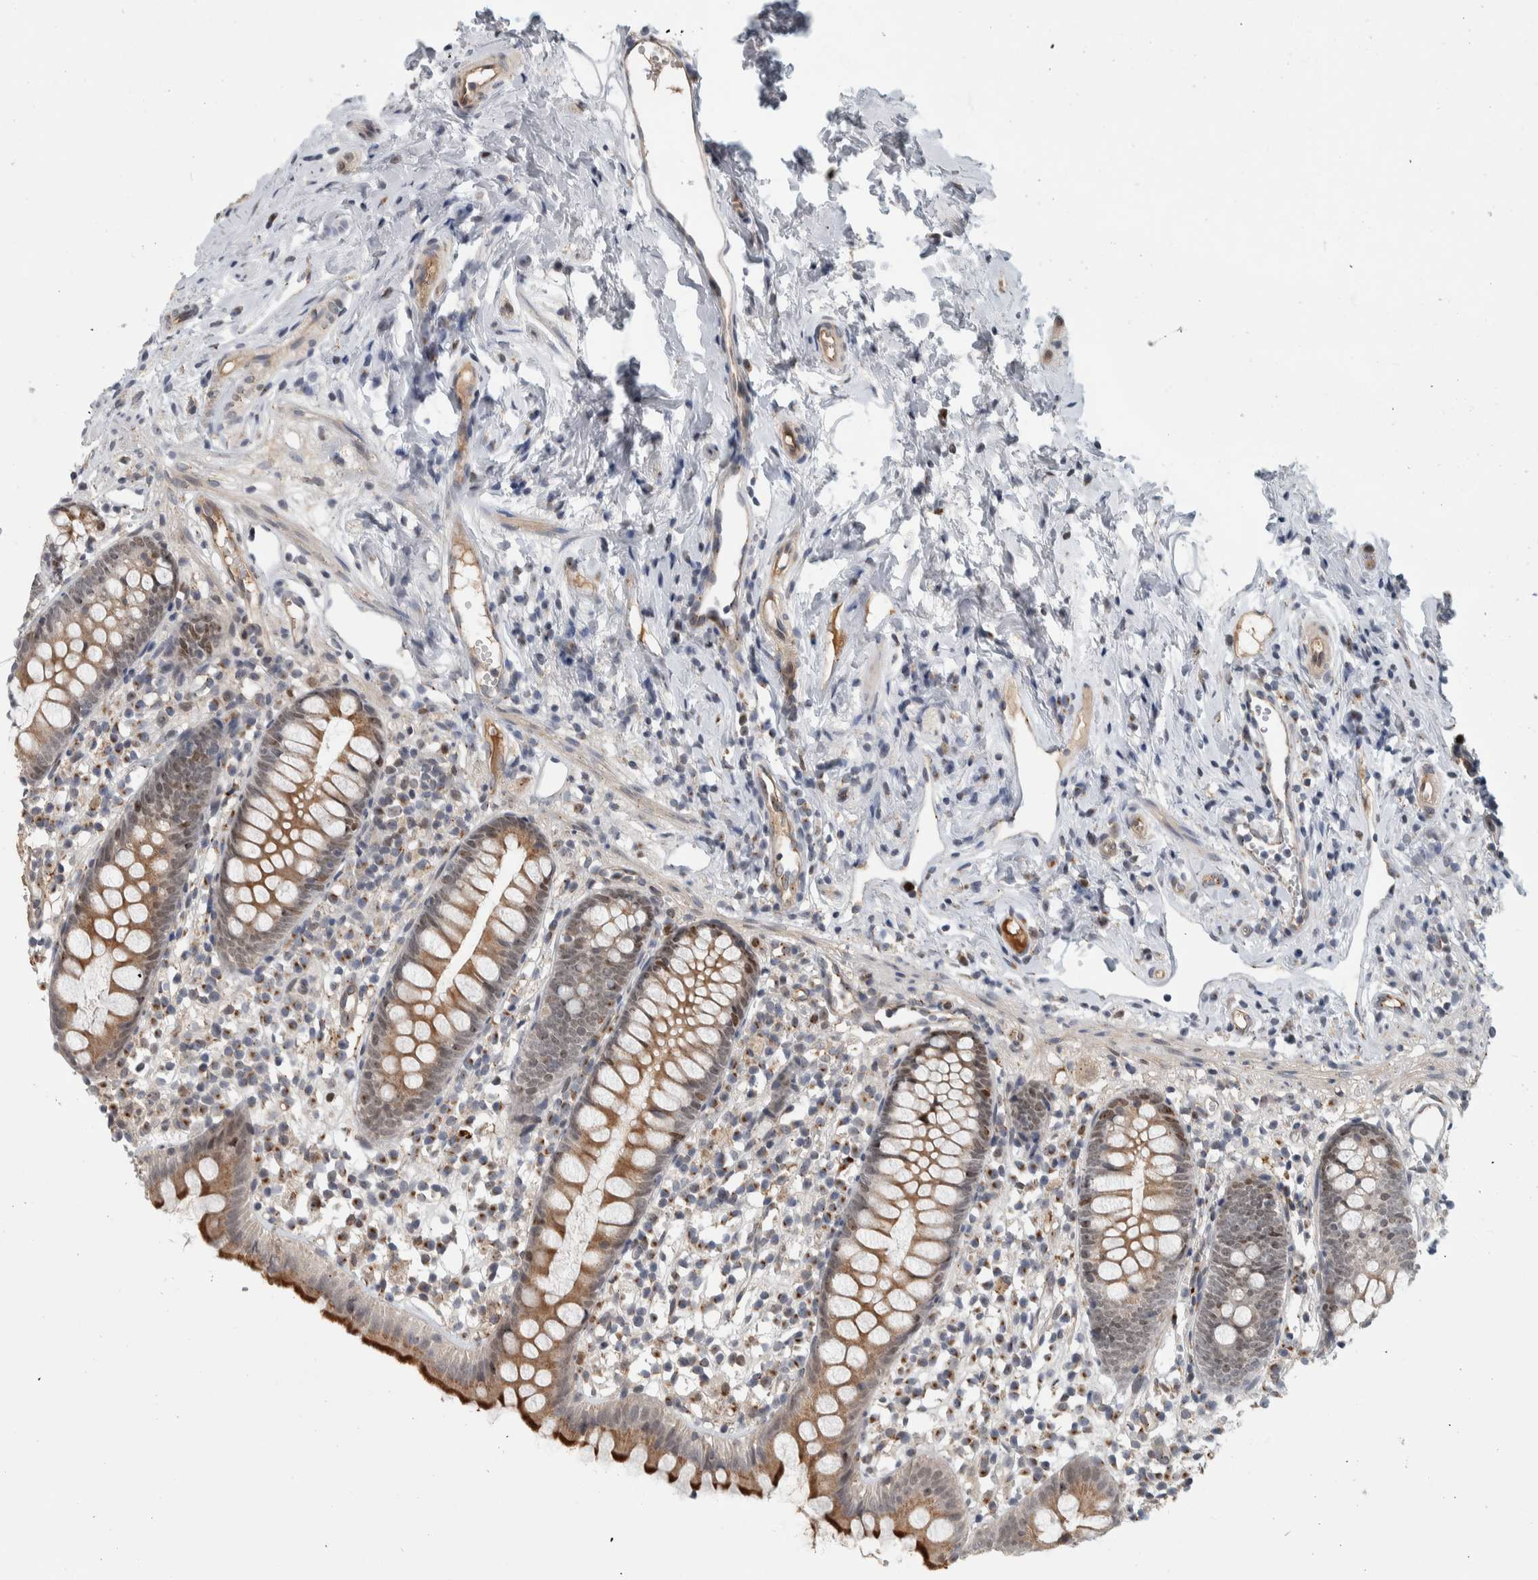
{"staining": {"intensity": "moderate", "quantity": ">75%", "location": "cytoplasmic/membranous,nuclear"}, "tissue": "appendix", "cell_type": "Glandular cells", "image_type": "normal", "snomed": [{"axis": "morphology", "description": "Normal tissue, NOS"}, {"axis": "topography", "description": "Appendix"}], "caption": "Appendix stained with DAB (3,3'-diaminobenzidine) IHC reveals medium levels of moderate cytoplasmic/membranous,nuclear staining in about >75% of glandular cells. The staining was performed using DAB (3,3'-diaminobenzidine), with brown indicating positive protein expression. Nuclei are stained blue with hematoxylin.", "gene": "MSL1", "patient": {"sex": "female", "age": 20}}